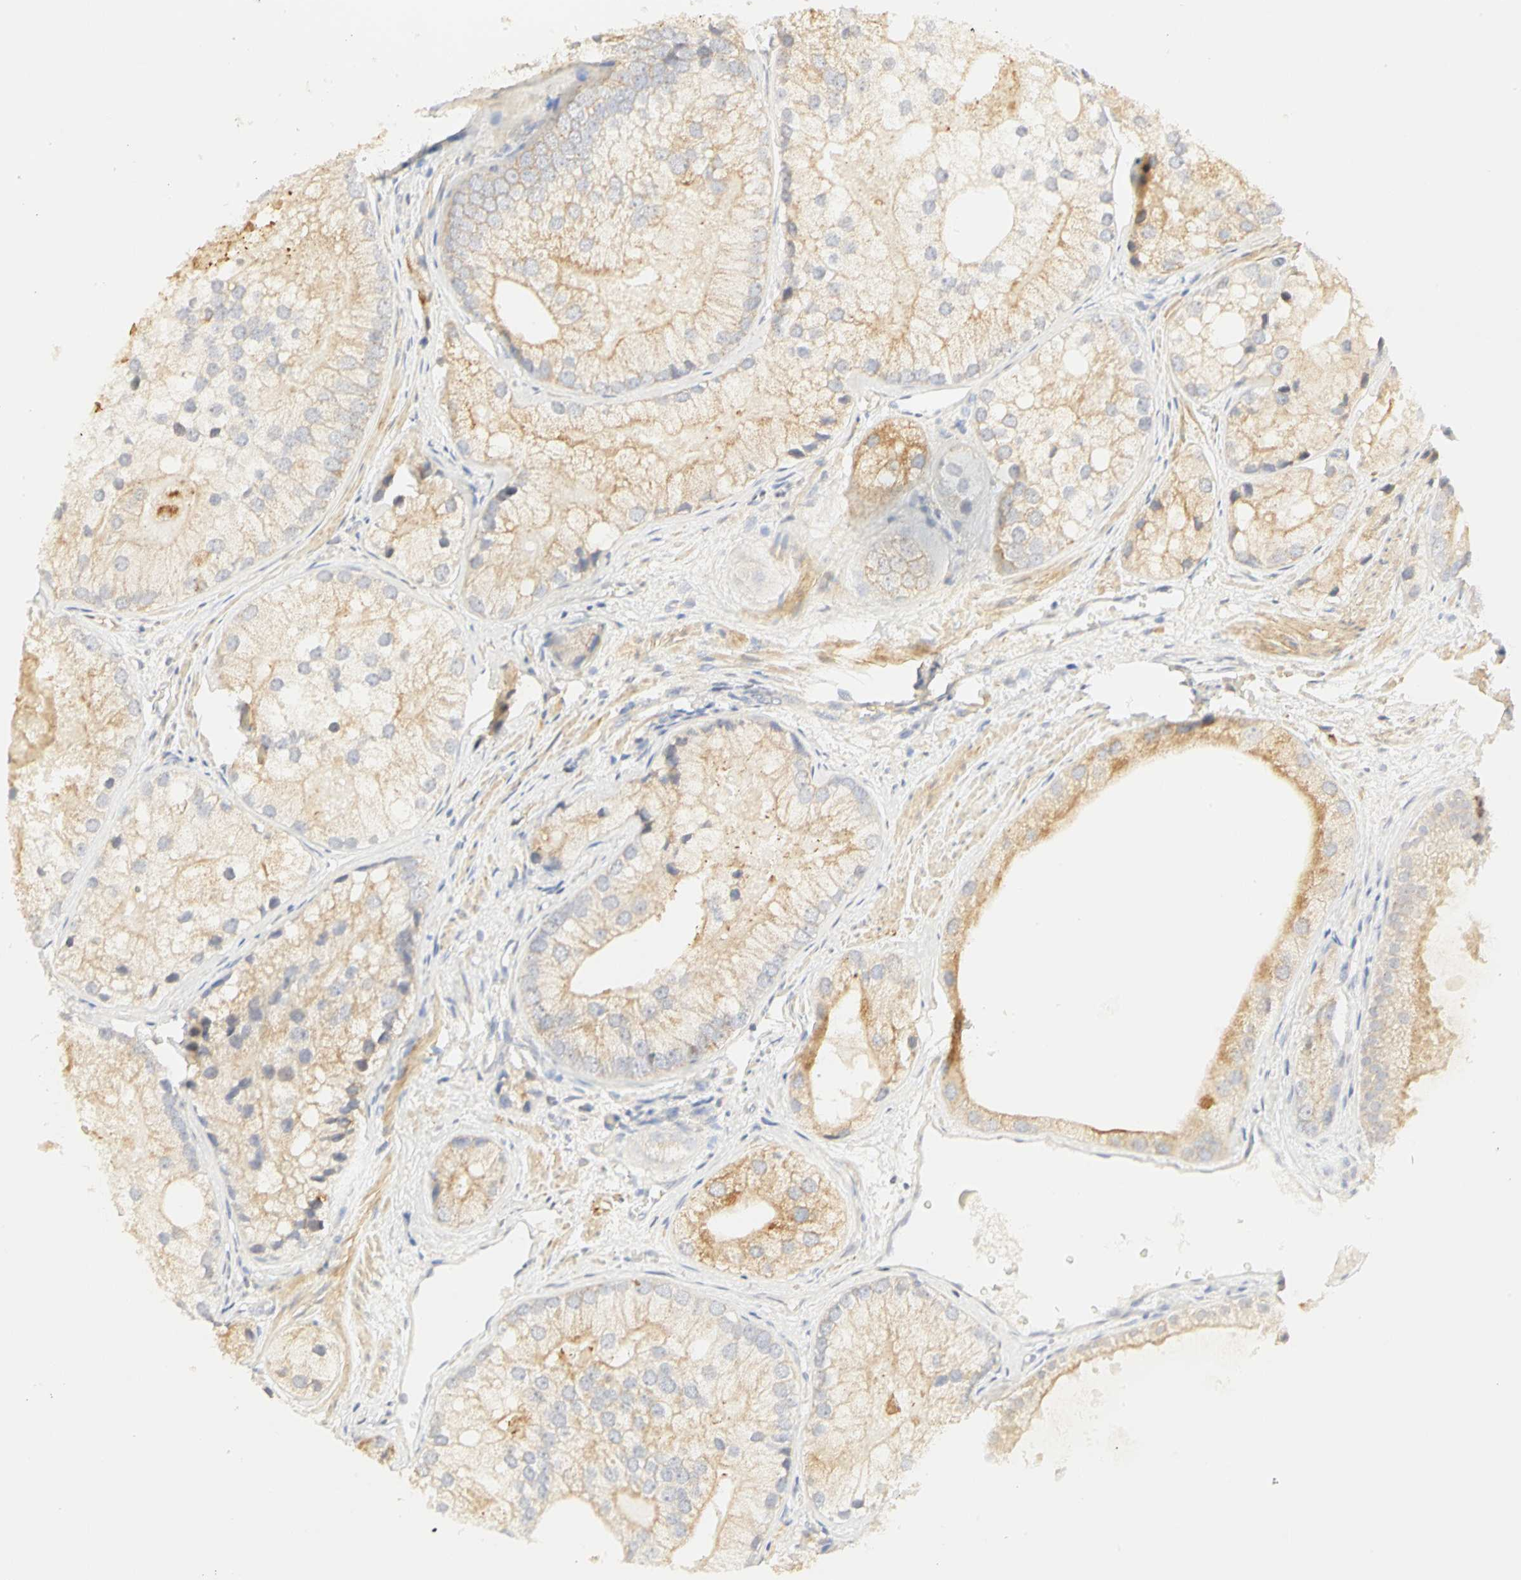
{"staining": {"intensity": "moderate", "quantity": ">75%", "location": "cytoplasmic/membranous"}, "tissue": "prostate cancer", "cell_type": "Tumor cells", "image_type": "cancer", "snomed": [{"axis": "morphology", "description": "Adenocarcinoma, Low grade"}, {"axis": "topography", "description": "Prostate"}], "caption": "Immunohistochemistry staining of prostate adenocarcinoma (low-grade), which displays medium levels of moderate cytoplasmic/membranous expression in approximately >75% of tumor cells indicating moderate cytoplasmic/membranous protein expression. The staining was performed using DAB (brown) for protein detection and nuclei were counterstained in hematoxylin (blue).", "gene": "GNRH2", "patient": {"sex": "male", "age": 69}}